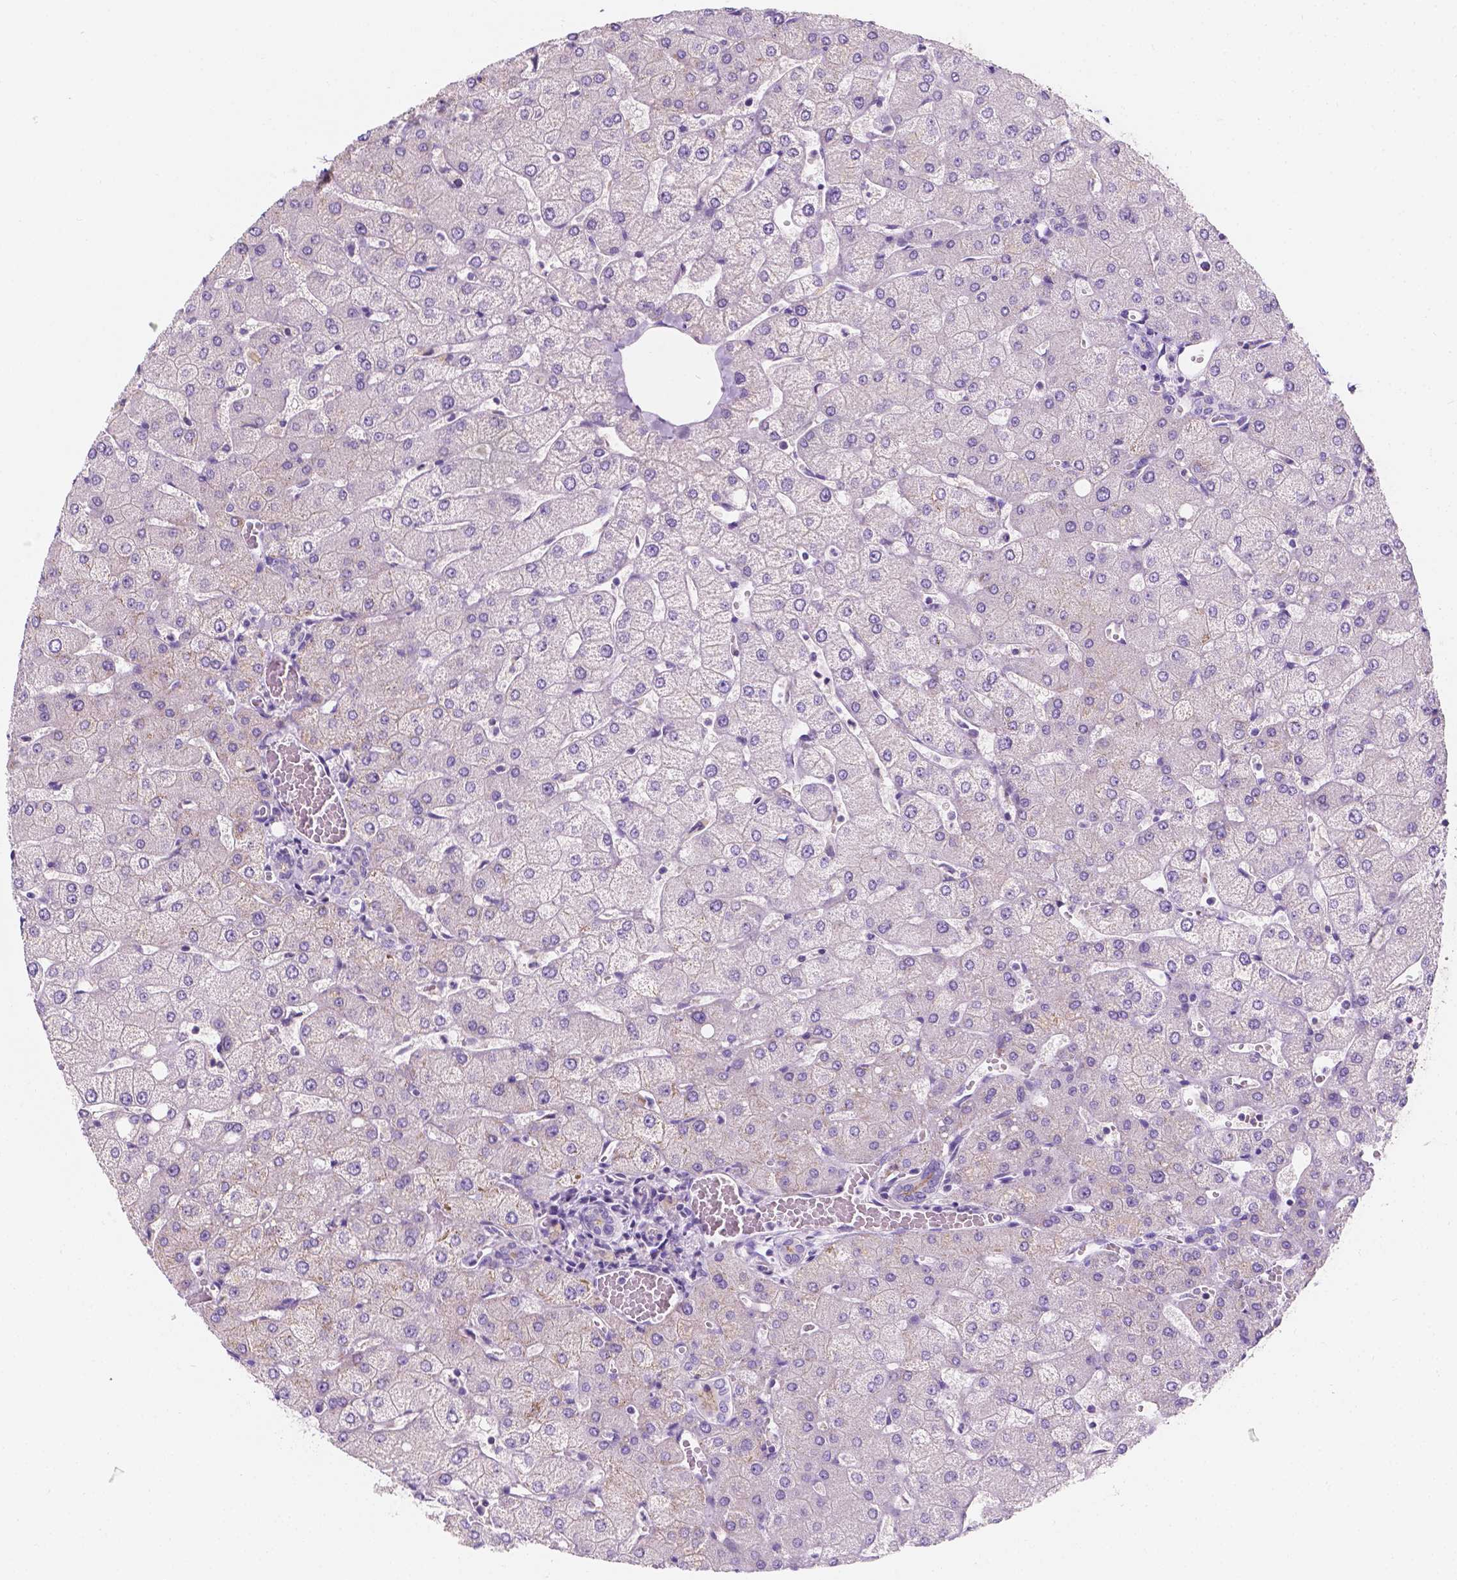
{"staining": {"intensity": "negative", "quantity": "none", "location": "none"}, "tissue": "liver", "cell_type": "Cholangiocytes", "image_type": "normal", "snomed": [{"axis": "morphology", "description": "Normal tissue, NOS"}, {"axis": "topography", "description": "Liver"}], "caption": "There is no significant positivity in cholangiocytes of liver. Brightfield microscopy of immunohistochemistry stained with DAB (3,3'-diaminobenzidine) (brown) and hematoxylin (blue), captured at high magnification.", "gene": "SIRT2", "patient": {"sex": "female", "age": 54}}